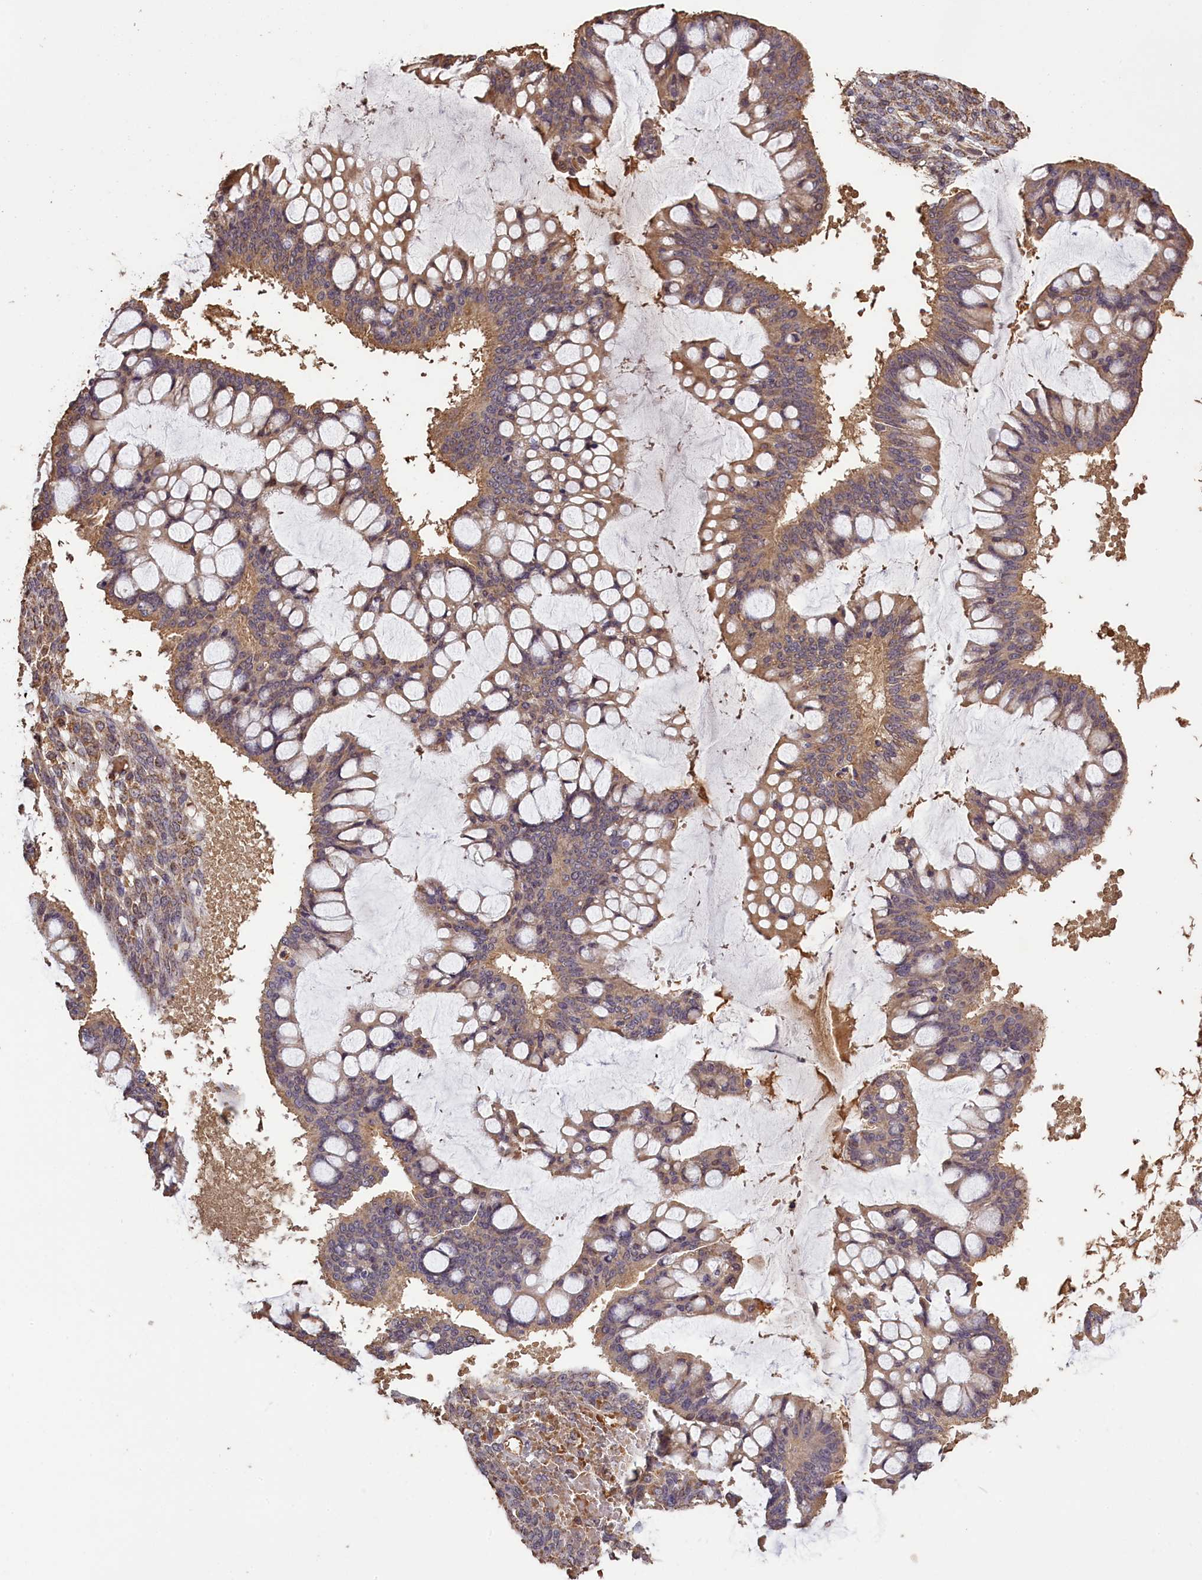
{"staining": {"intensity": "moderate", "quantity": "25%-75%", "location": "cytoplasmic/membranous"}, "tissue": "ovarian cancer", "cell_type": "Tumor cells", "image_type": "cancer", "snomed": [{"axis": "morphology", "description": "Cystadenocarcinoma, mucinous, NOS"}, {"axis": "topography", "description": "Ovary"}], "caption": "Tumor cells demonstrate moderate cytoplasmic/membranous expression in about 25%-75% of cells in ovarian mucinous cystadenocarcinoma.", "gene": "CLRN2", "patient": {"sex": "female", "age": 73}}